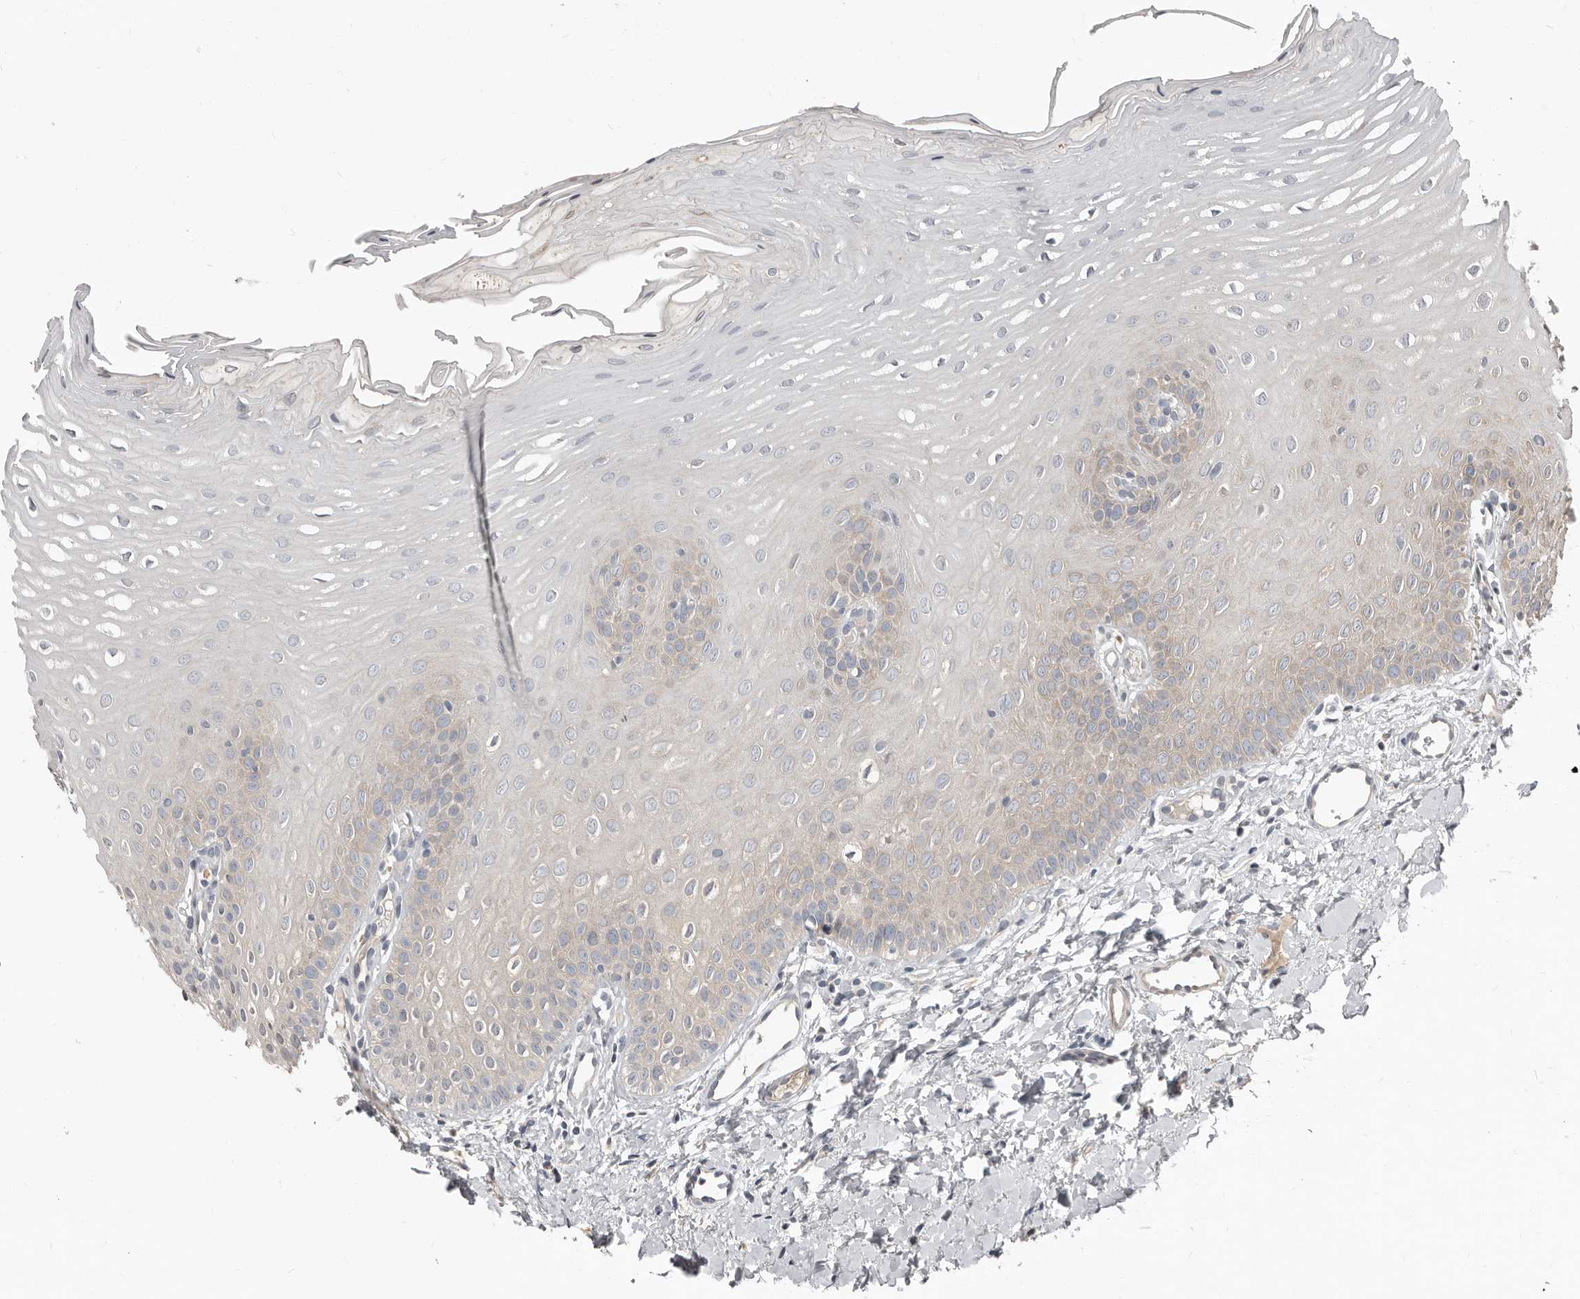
{"staining": {"intensity": "moderate", "quantity": "<25%", "location": "cytoplasmic/membranous"}, "tissue": "oral mucosa", "cell_type": "Squamous epithelial cells", "image_type": "normal", "snomed": [{"axis": "morphology", "description": "Normal tissue, NOS"}, {"axis": "topography", "description": "Oral tissue"}], "caption": "Immunohistochemical staining of normal human oral mucosa reveals moderate cytoplasmic/membranous protein expression in approximately <25% of squamous epithelial cells. (Brightfield microscopy of DAB IHC at high magnification).", "gene": "AKNAD1", "patient": {"sex": "female", "age": 39}}